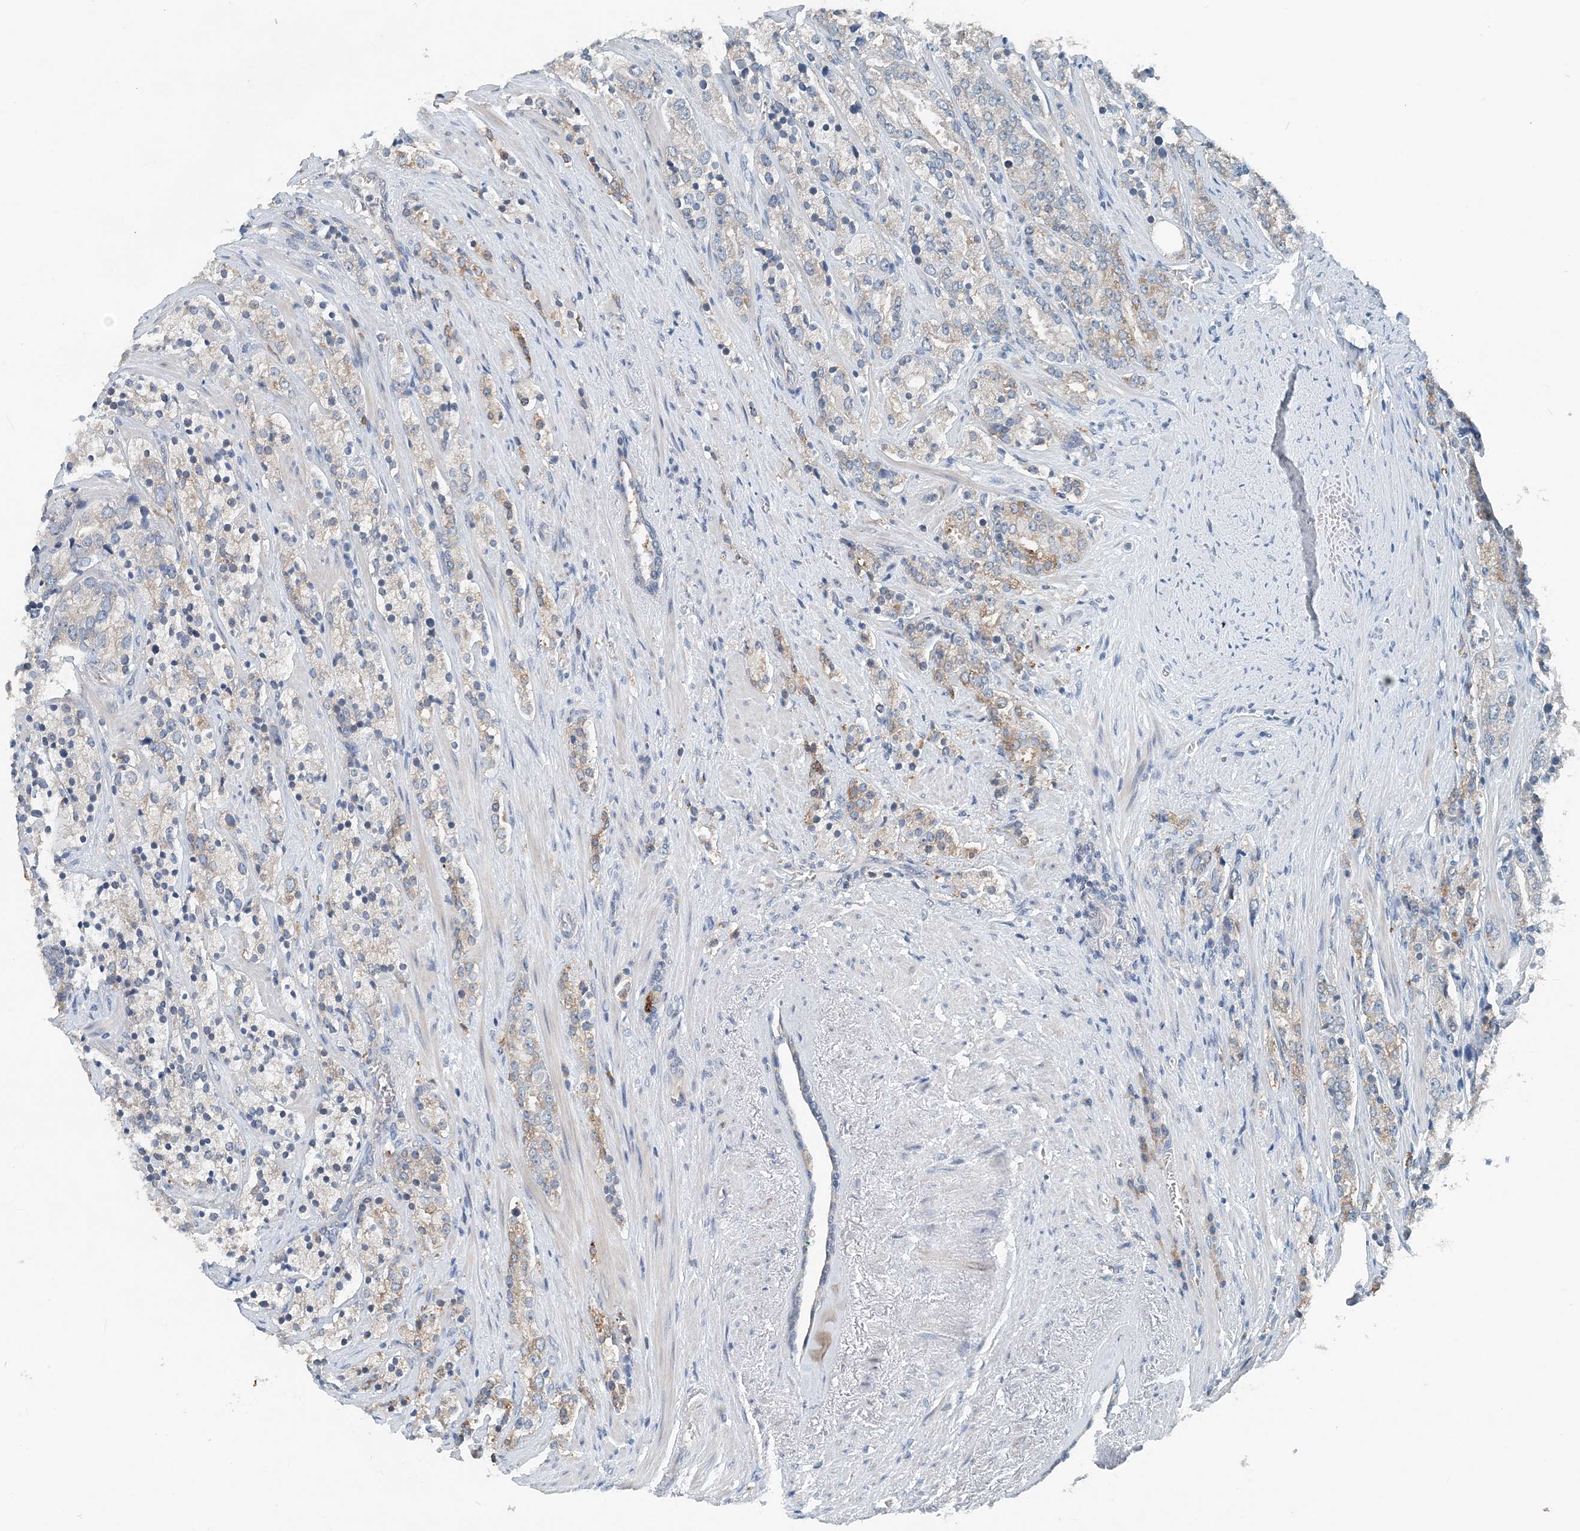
{"staining": {"intensity": "moderate", "quantity": "<25%", "location": "cytoplasmic/membranous"}, "tissue": "prostate cancer", "cell_type": "Tumor cells", "image_type": "cancer", "snomed": [{"axis": "morphology", "description": "Adenocarcinoma, High grade"}, {"axis": "topography", "description": "Prostate"}], "caption": "High-grade adenocarcinoma (prostate) tissue reveals moderate cytoplasmic/membranous positivity in approximately <25% of tumor cells", "gene": "EEF1A2", "patient": {"sex": "male", "age": 71}}